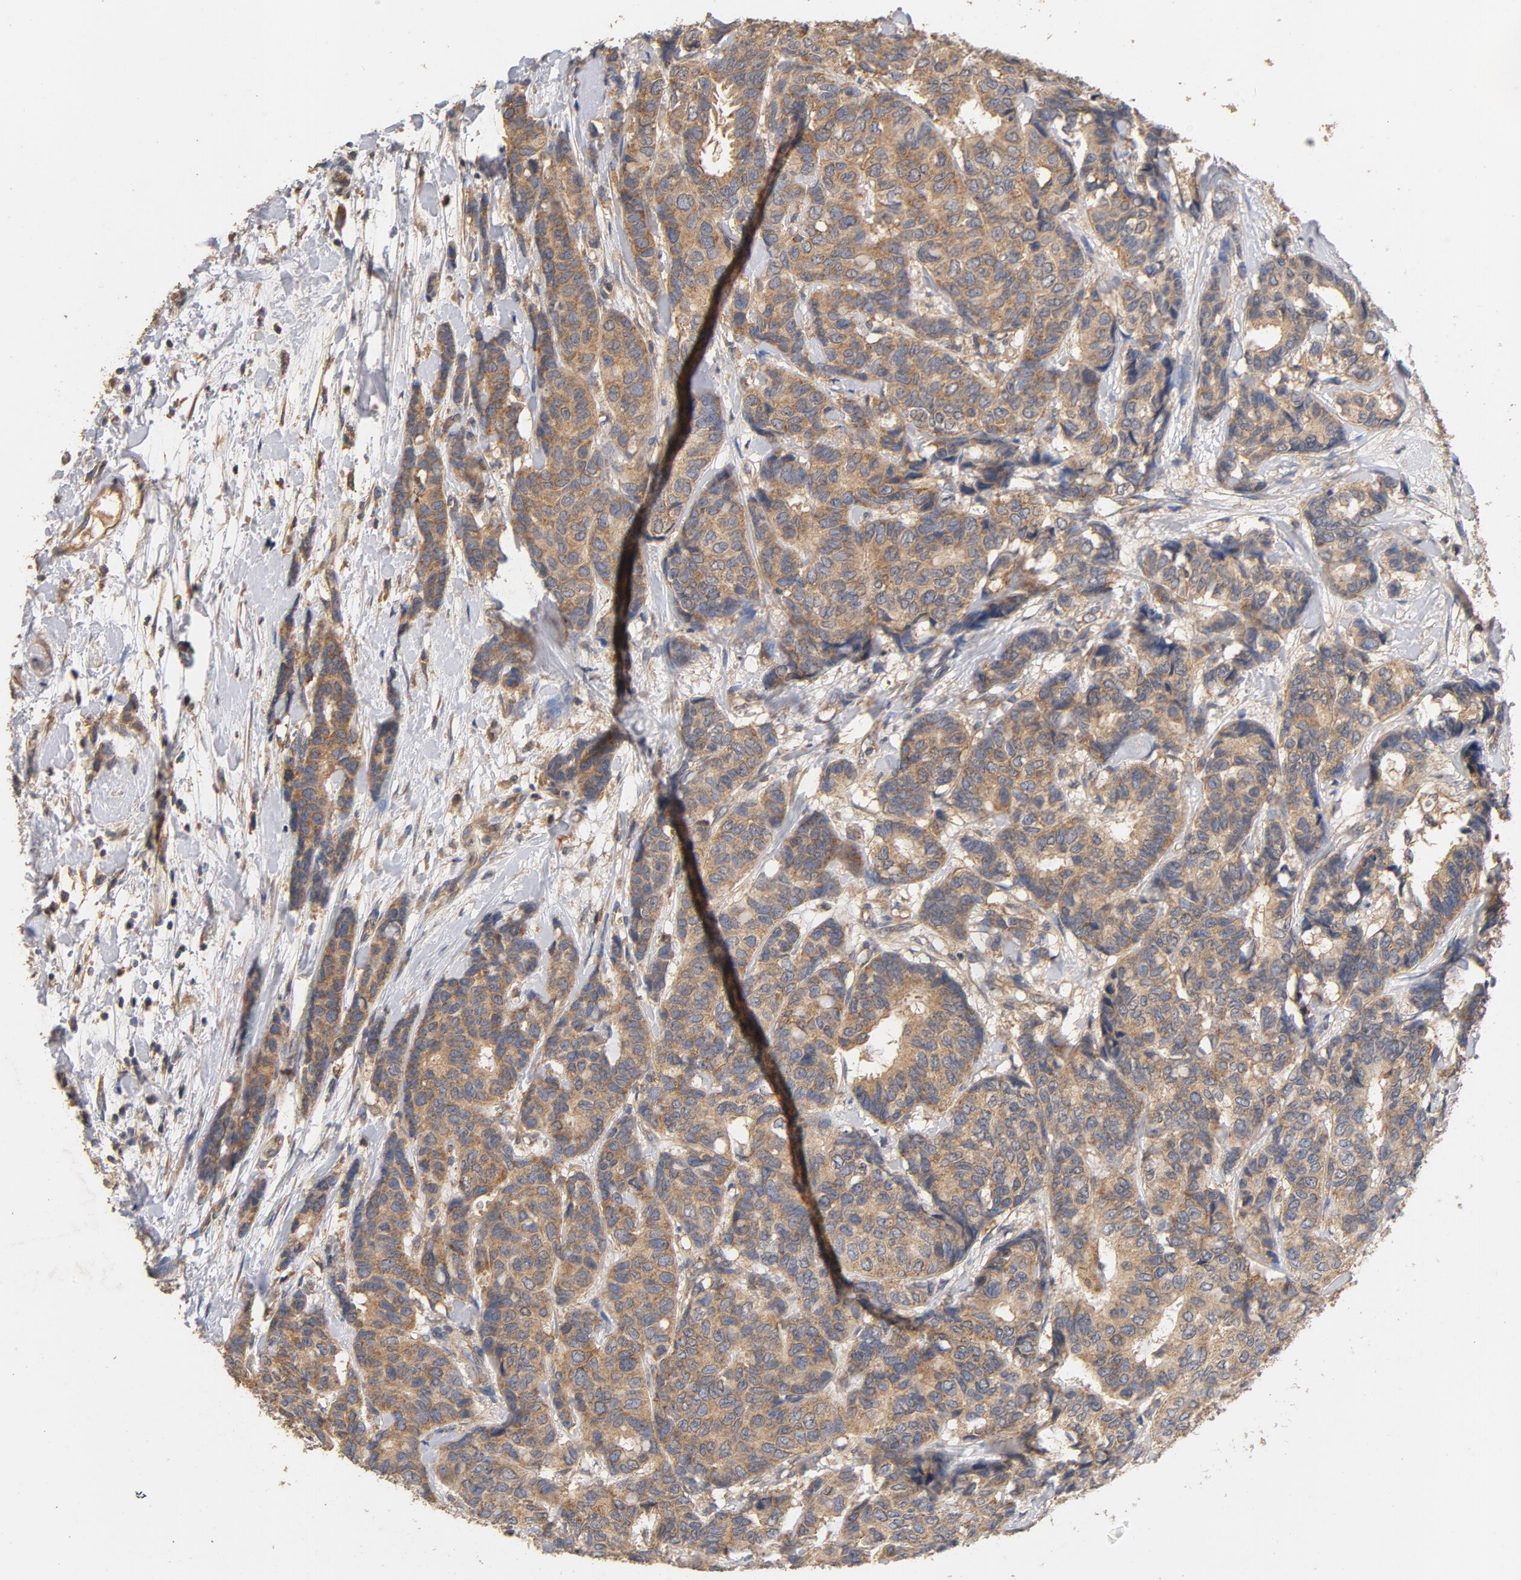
{"staining": {"intensity": "moderate", "quantity": ">75%", "location": "cytoplasmic/membranous"}, "tissue": "breast cancer", "cell_type": "Tumor cells", "image_type": "cancer", "snomed": [{"axis": "morphology", "description": "Duct carcinoma"}, {"axis": "topography", "description": "Breast"}], "caption": "Immunohistochemical staining of human breast cancer (intraductal carcinoma) reveals medium levels of moderate cytoplasmic/membranous protein positivity in about >75% of tumor cells.", "gene": "DDX6", "patient": {"sex": "female", "age": 87}}